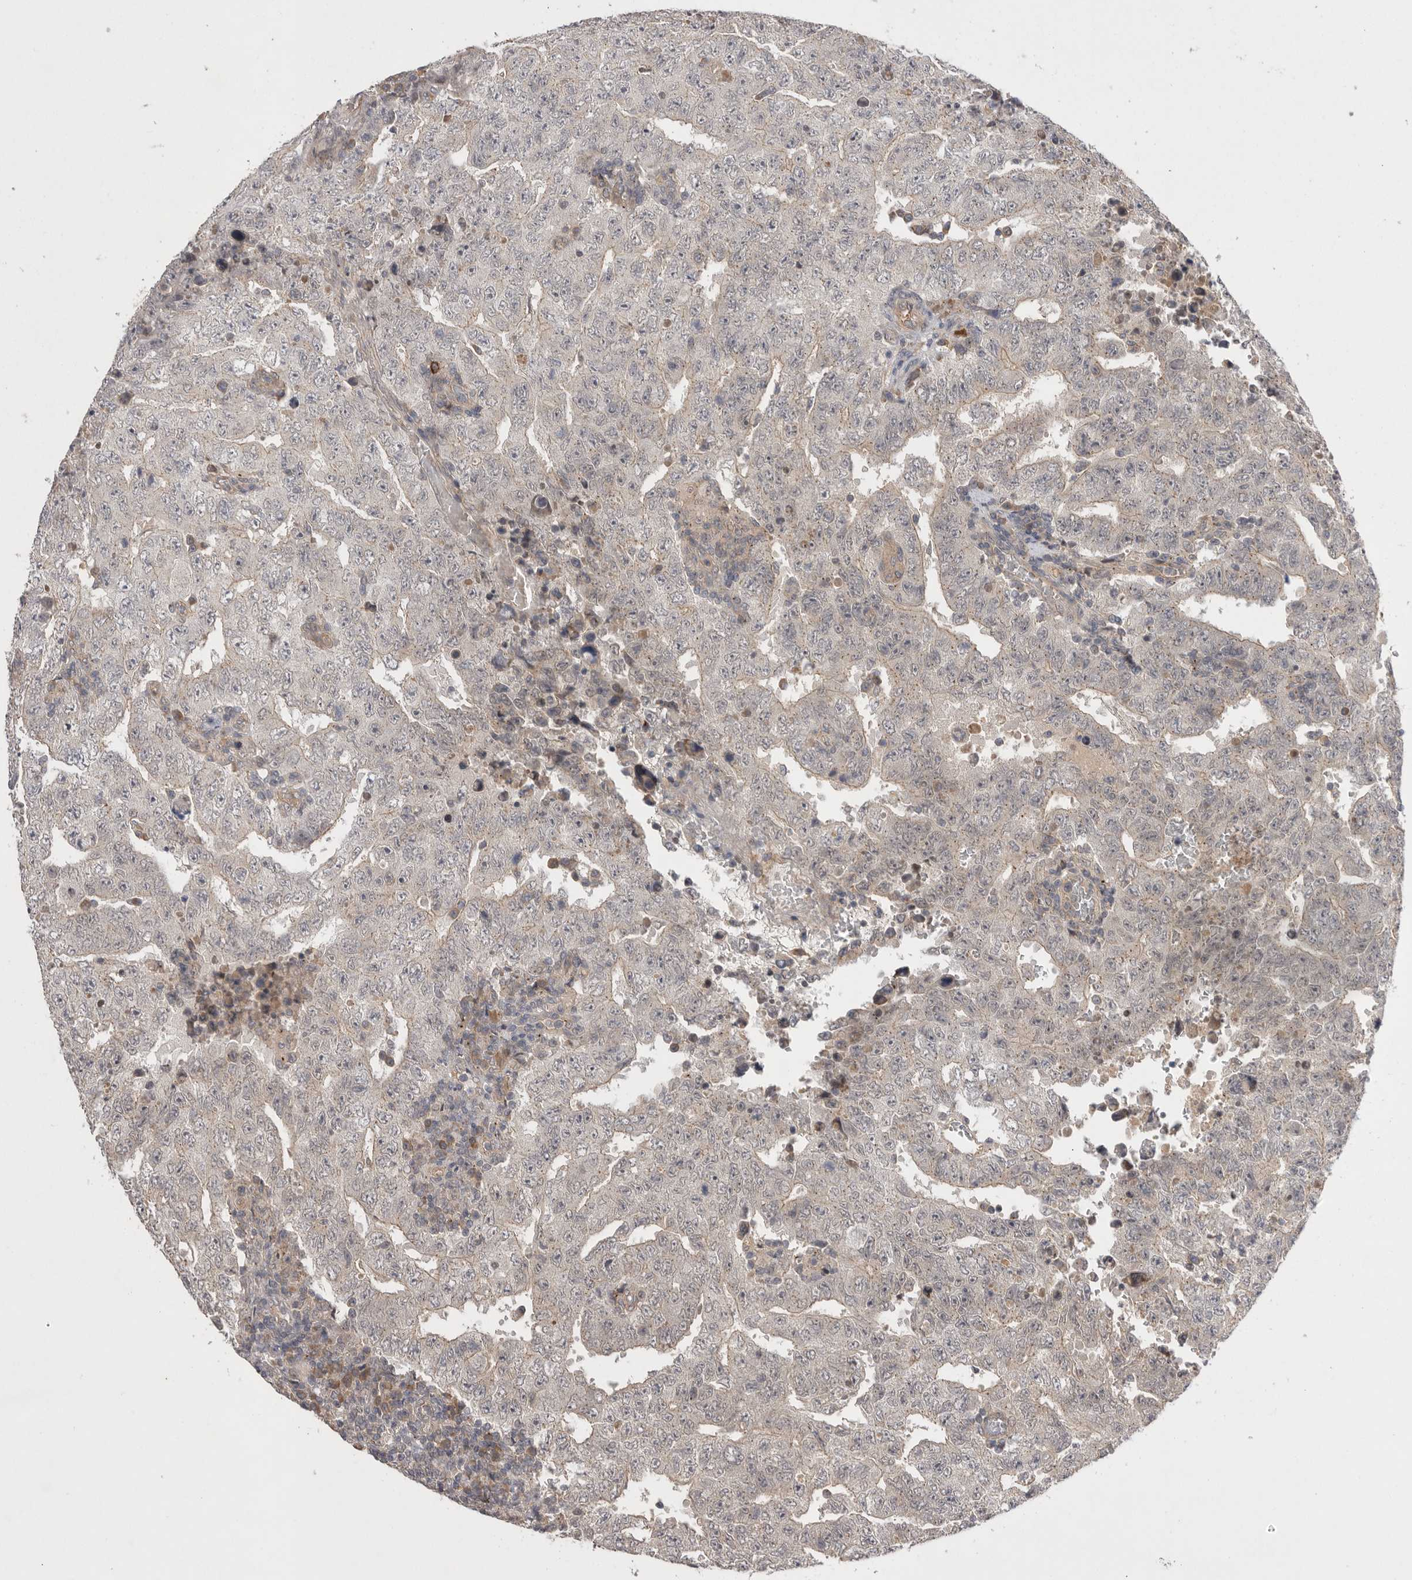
{"staining": {"intensity": "weak", "quantity": "<25%", "location": "cytoplasmic/membranous"}, "tissue": "testis cancer", "cell_type": "Tumor cells", "image_type": "cancer", "snomed": [{"axis": "morphology", "description": "Carcinoma, Embryonal, NOS"}, {"axis": "topography", "description": "Testis"}], "caption": "Photomicrograph shows no protein expression in tumor cells of testis cancer (embryonal carcinoma) tissue. (DAB immunohistochemistry (IHC) with hematoxylin counter stain).", "gene": "NRCAM", "patient": {"sex": "male", "age": 26}}